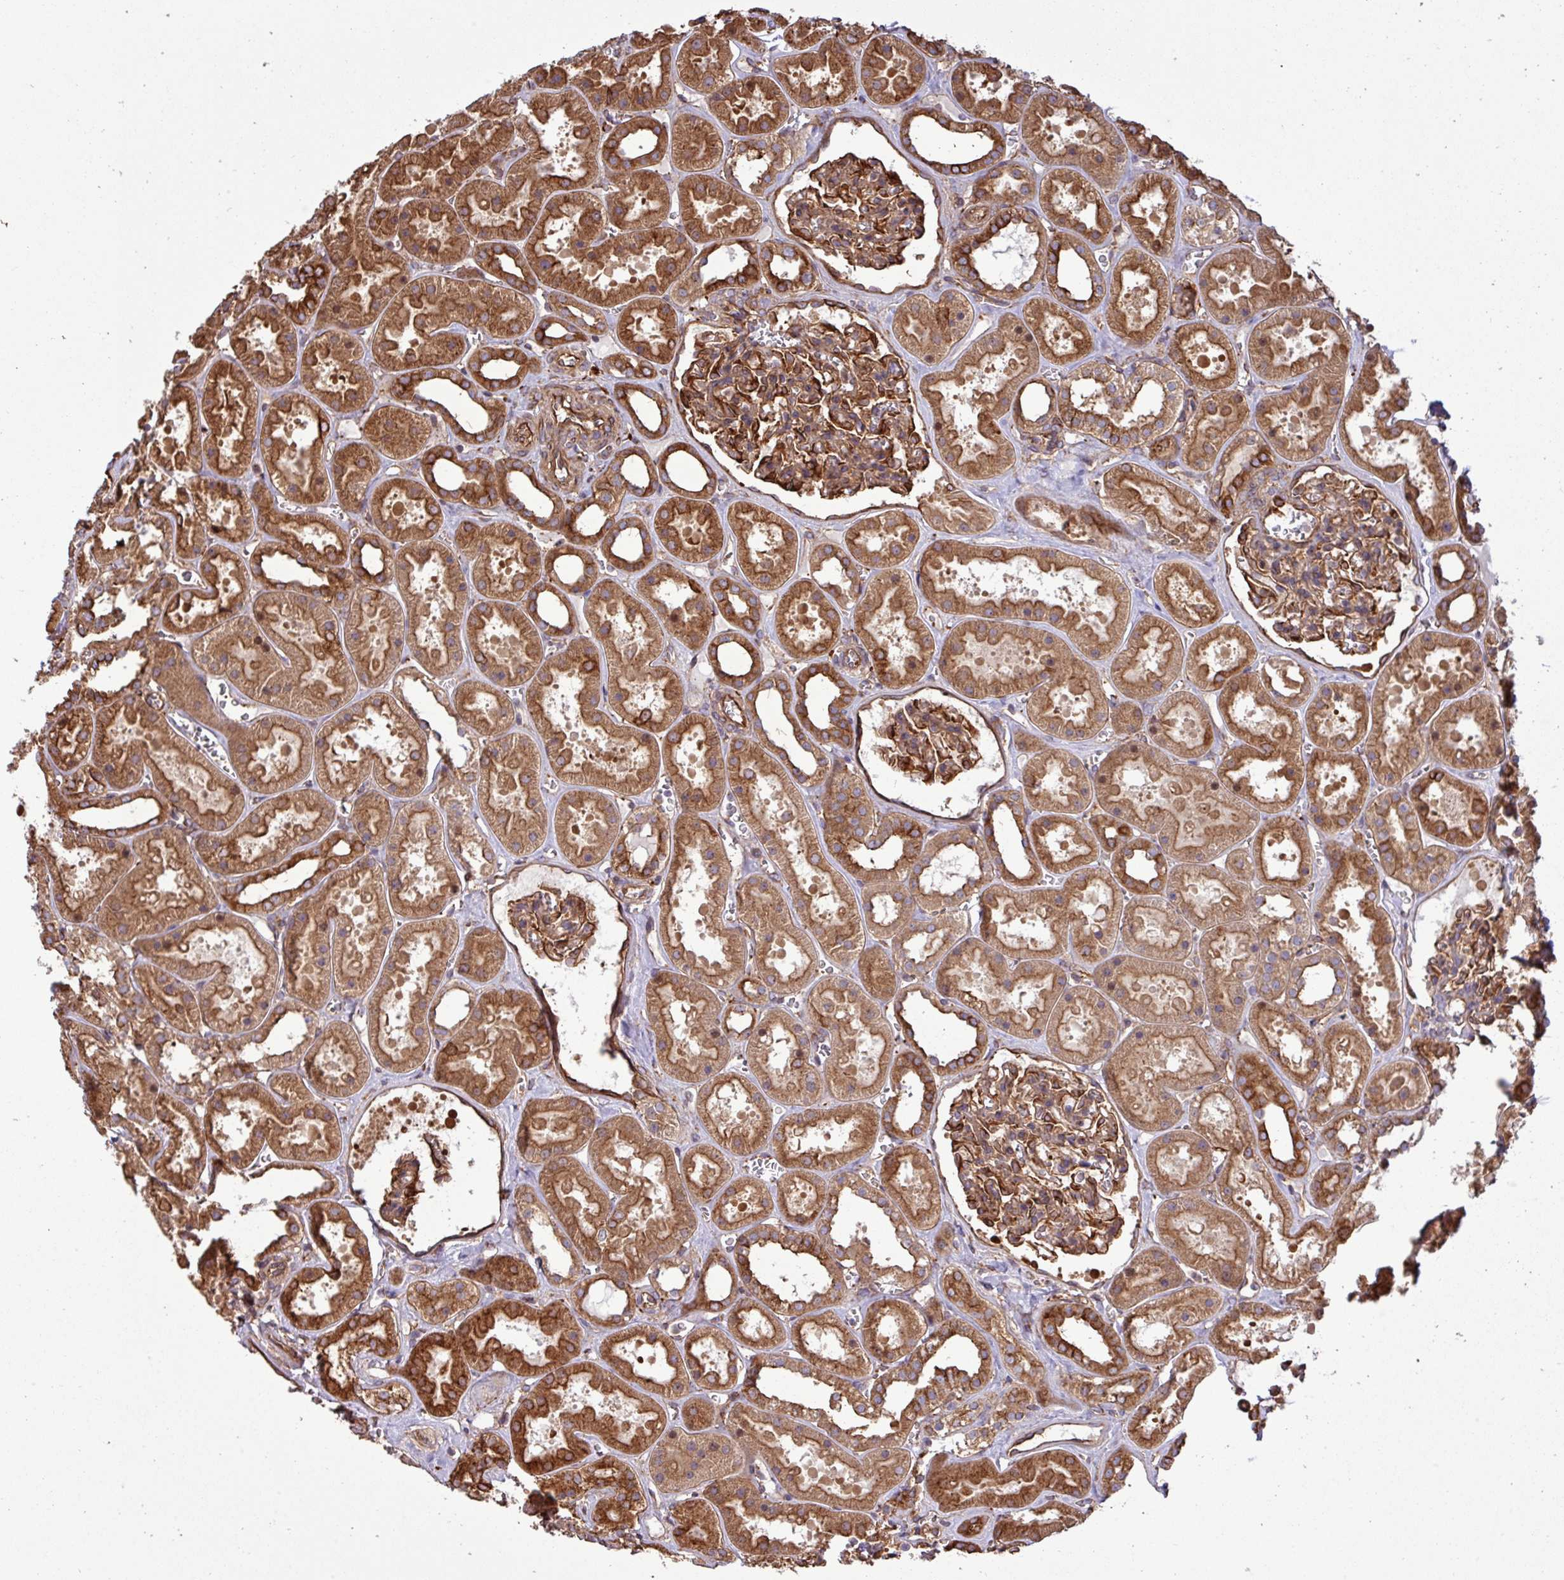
{"staining": {"intensity": "strong", "quantity": ">75%", "location": "cytoplasmic/membranous"}, "tissue": "kidney", "cell_type": "Cells in glomeruli", "image_type": "normal", "snomed": [{"axis": "morphology", "description": "Normal tissue, NOS"}, {"axis": "topography", "description": "Kidney"}], "caption": "Immunohistochemical staining of normal human kidney reveals strong cytoplasmic/membranous protein expression in approximately >75% of cells in glomeruli. (DAB (3,3'-diaminobenzidine) IHC with brightfield microscopy, high magnification).", "gene": "ZNF300", "patient": {"sex": "female", "age": 41}}